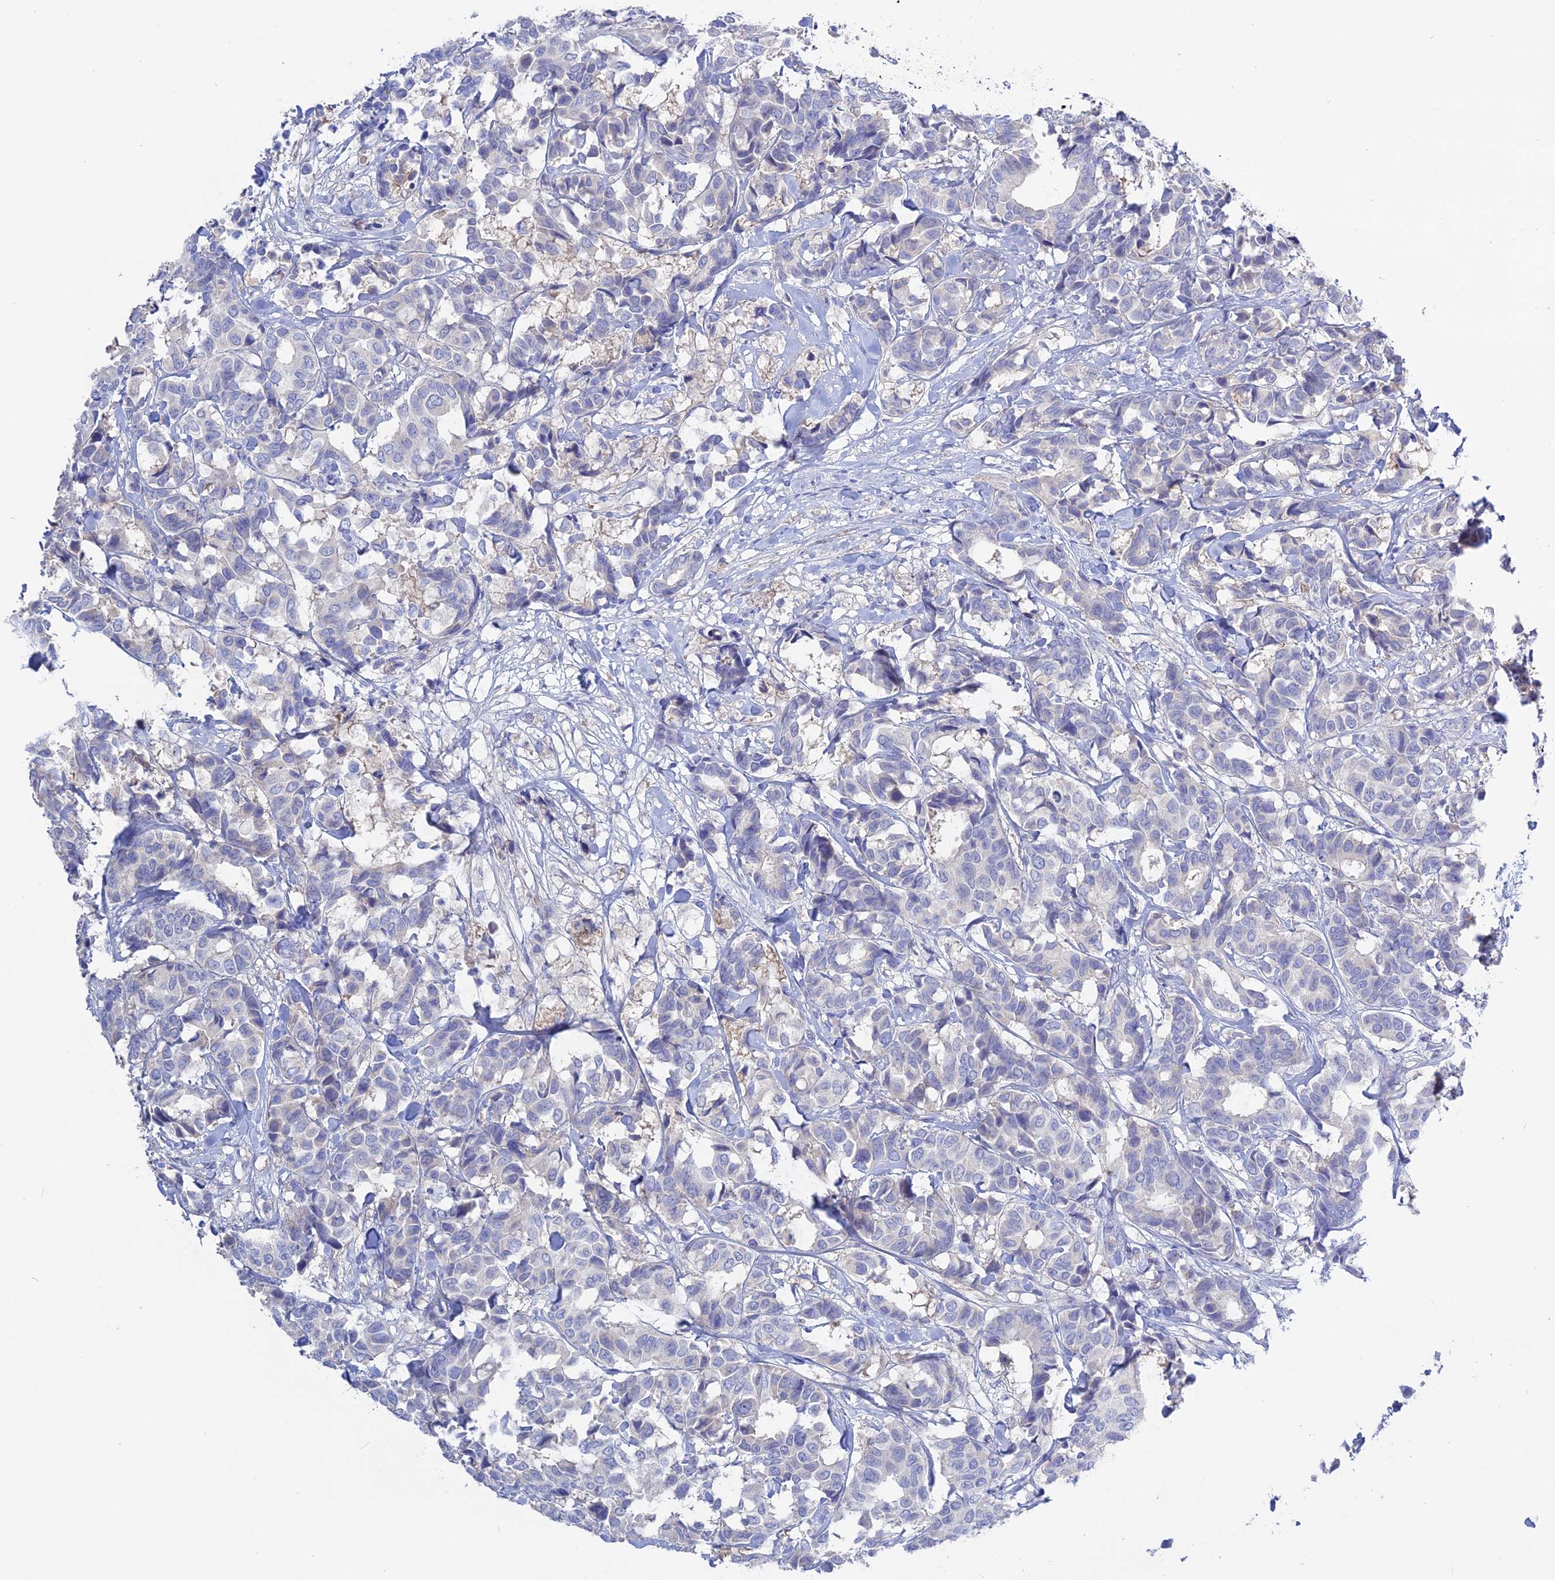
{"staining": {"intensity": "negative", "quantity": "none", "location": "none"}, "tissue": "breast cancer", "cell_type": "Tumor cells", "image_type": "cancer", "snomed": [{"axis": "morphology", "description": "Normal tissue, NOS"}, {"axis": "morphology", "description": "Duct carcinoma"}, {"axis": "topography", "description": "Breast"}], "caption": "High magnification brightfield microscopy of intraductal carcinoma (breast) stained with DAB (3,3'-diaminobenzidine) (brown) and counterstained with hematoxylin (blue): tumor cells show no significant staining.", "gene": "ADGRA1", "patient": {"sex": "female", "age": 87}}